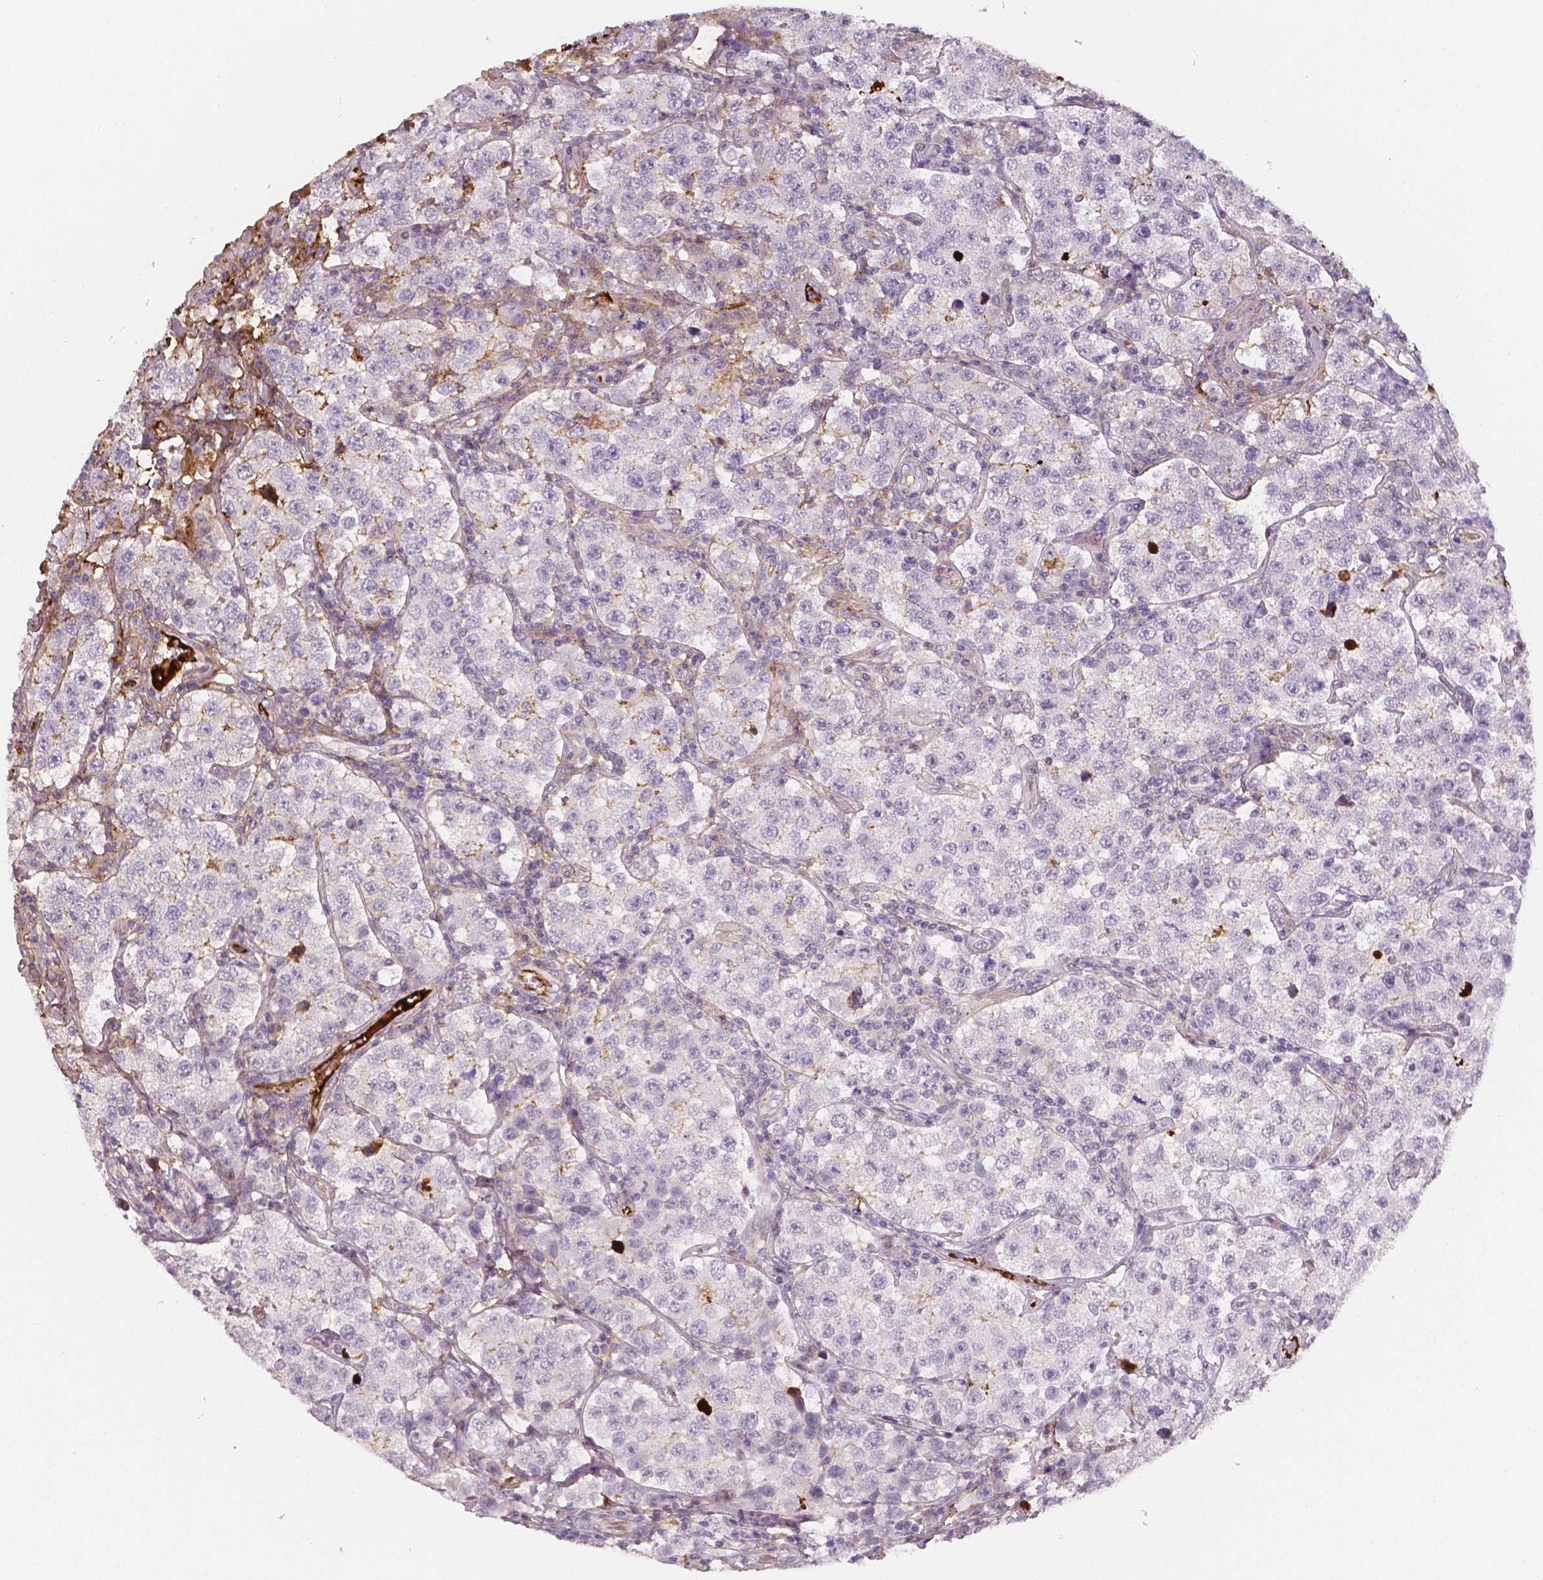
{"staining": {"intensity": "negative", "quantity": "none", "location": "none"}, "tissue": "testis cancer", "cell_type": "Tumor cells", "image_type": "cancer", "snomed": [{"axis": "morphology", "description": "Seminoma, NOS"}, {"axis": "topography", "description": "Testis"}], "caption": "An immunohistochemistry photomicrograph of testis cancer (seminoma) is shown. There is no staining in tumor cells of testis cancer (seminoma).", "gene": "APOA4", "patient": {"sex": "male", "age": 34}}